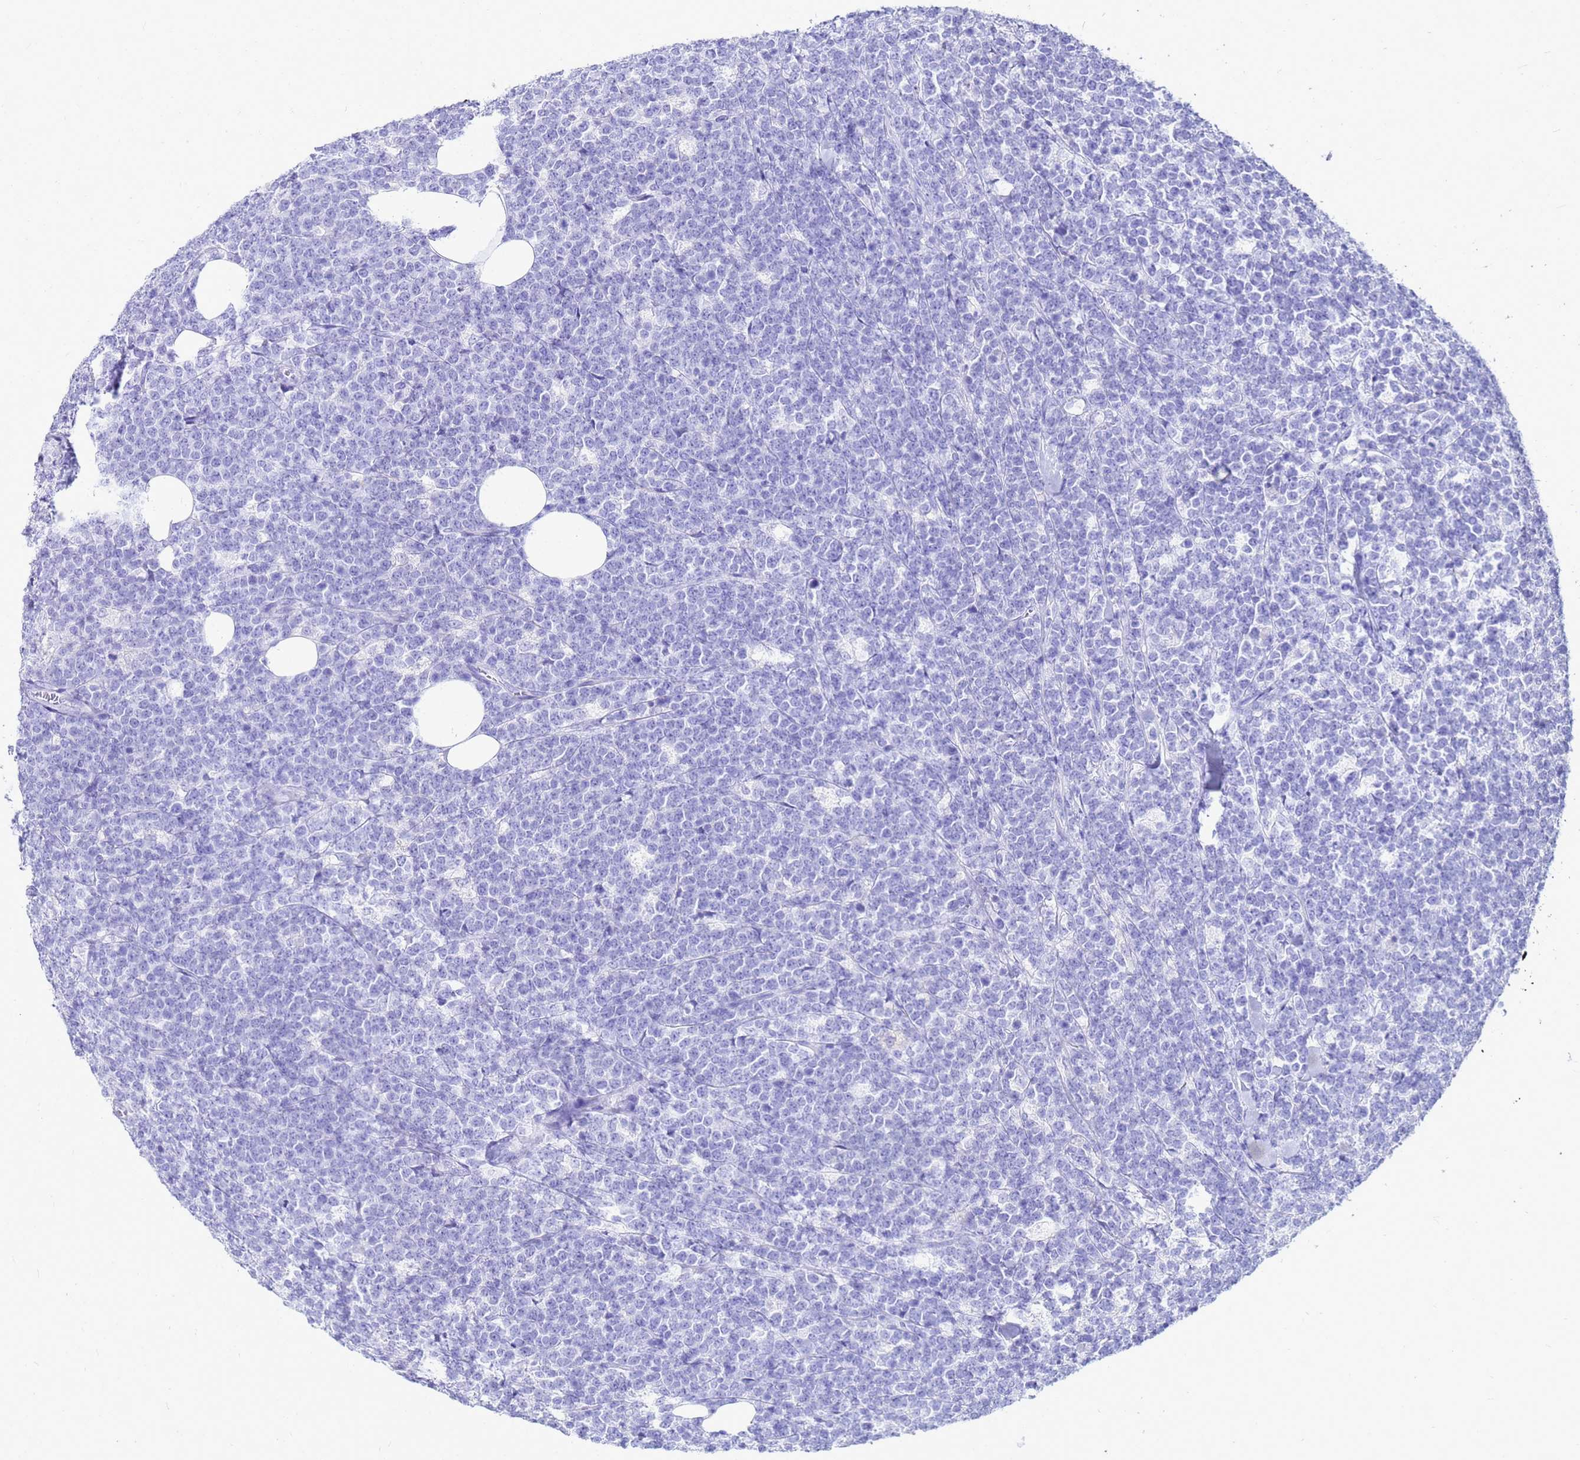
{"staining": {"intensity": "negative", "quantity": "none", "location": "none"}, "tissue": "lymphoma", "cell_type": "Tumor cells", "image_type": "cancer", "snomed": [{"axis": "morphology", "description": "Malignant lymphoma, non-Hodgkin's type, High grade"}, {"axis": "topography", "description": "Small intestine"}], "caption": "Photomicrograph shows no significant protein staining in tumor cells of lymphoma.", "gene": "CKB", "patient": {"sex": "male", "age": 8}}